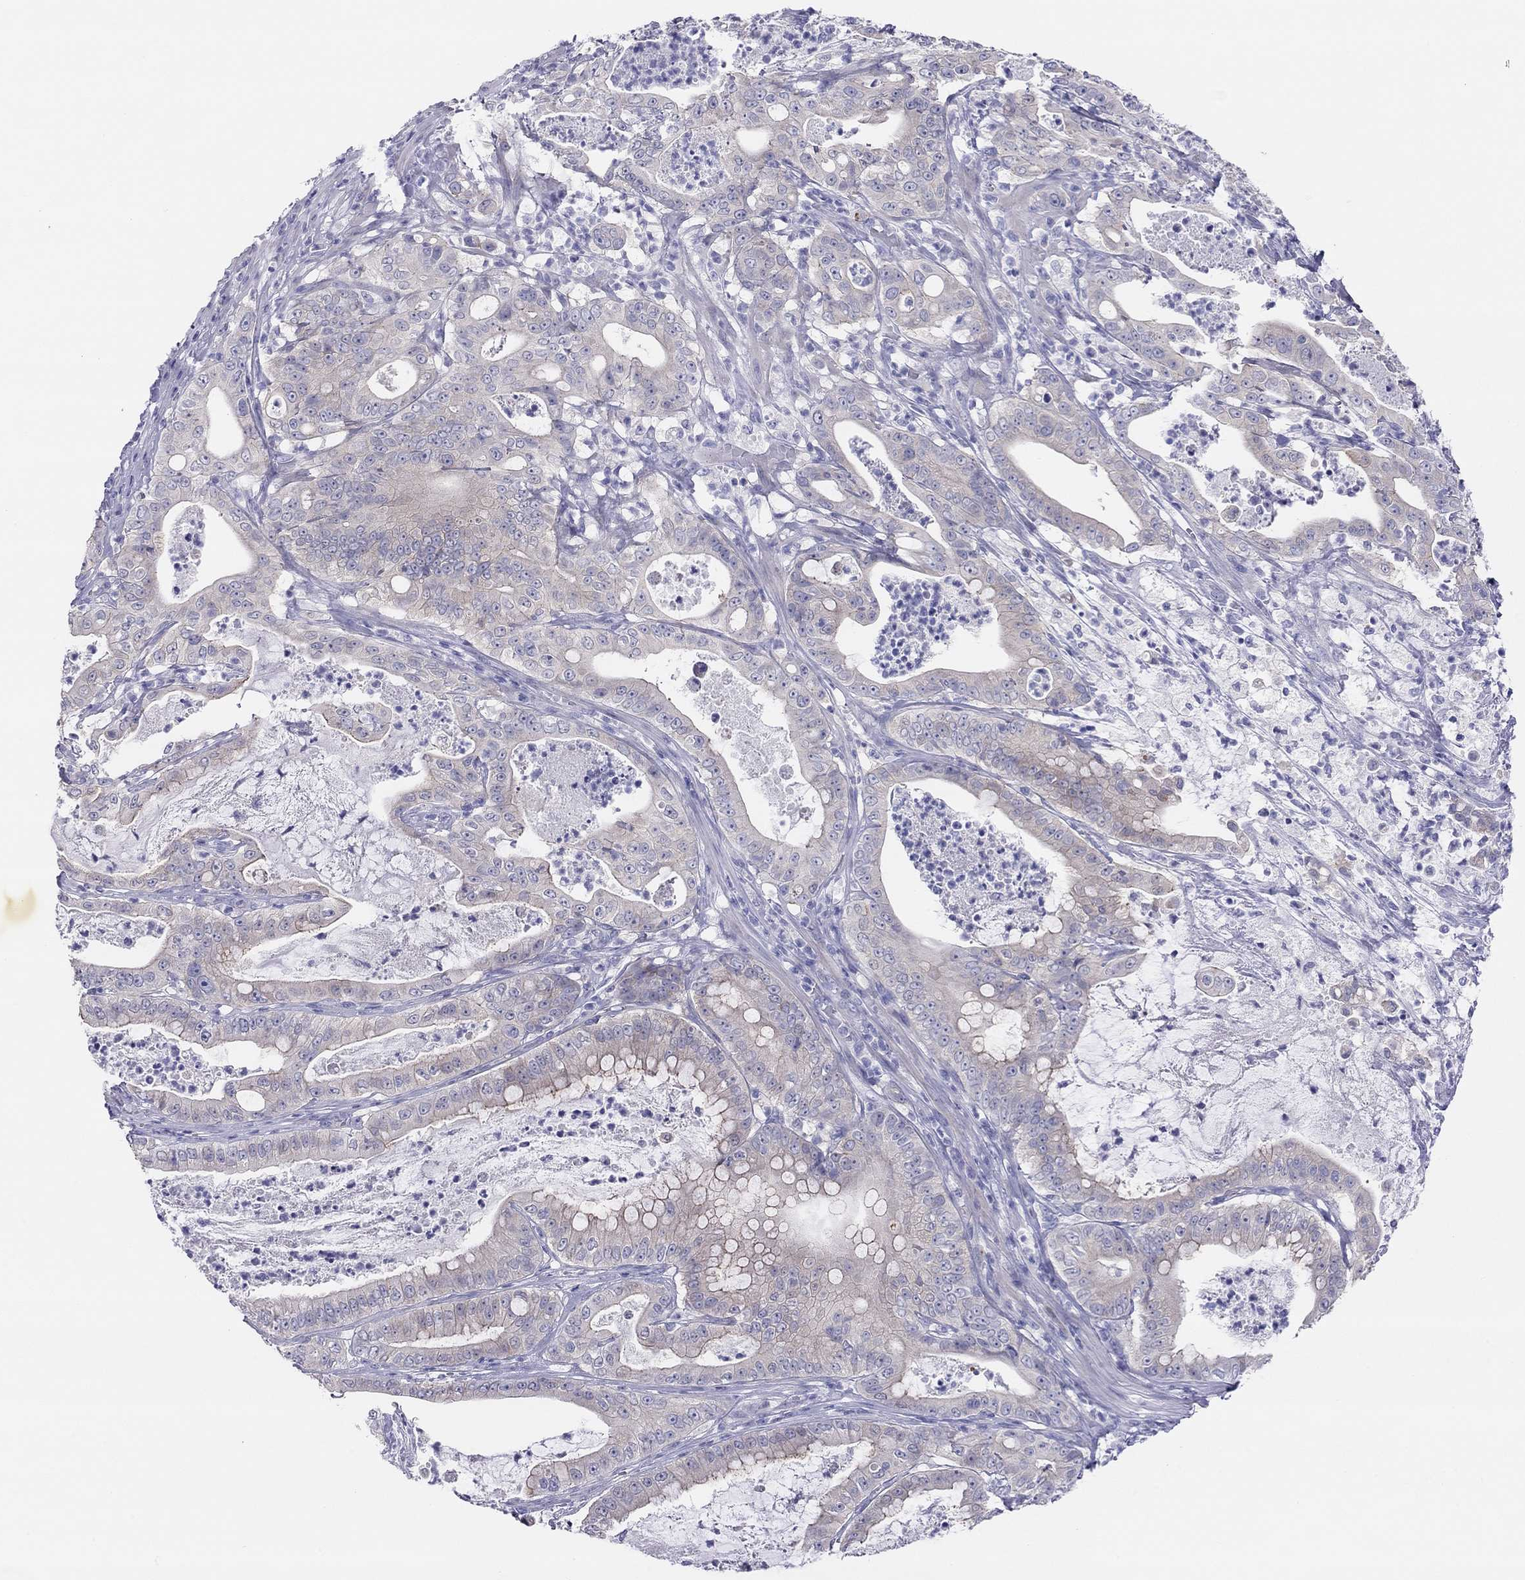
{"staining": {"intensity": "weak", "quantity": "<25%", "location": "cytoplasmic/membranous"}, "tissue": "pancreatic cancer", "cell_type": "Tumor cells", "image_type": "cancer", "snomed": [{"axis": "morphology", "description": "Adenocarcinoma, NOS"}, {"axis": "topography", "description": "Pancreas"}], "caption": "The image shows no significant staining in tumor cells of pancreatic cancer (adenocarcinoma). Brightfield microscopy of immunohistochemistry (IHC) stained with DAB (brown) and hematoxylin (blue), captured at high magnification.", "gene": "MGAT4C", "patient": {"sex": "male", "age": 71}}